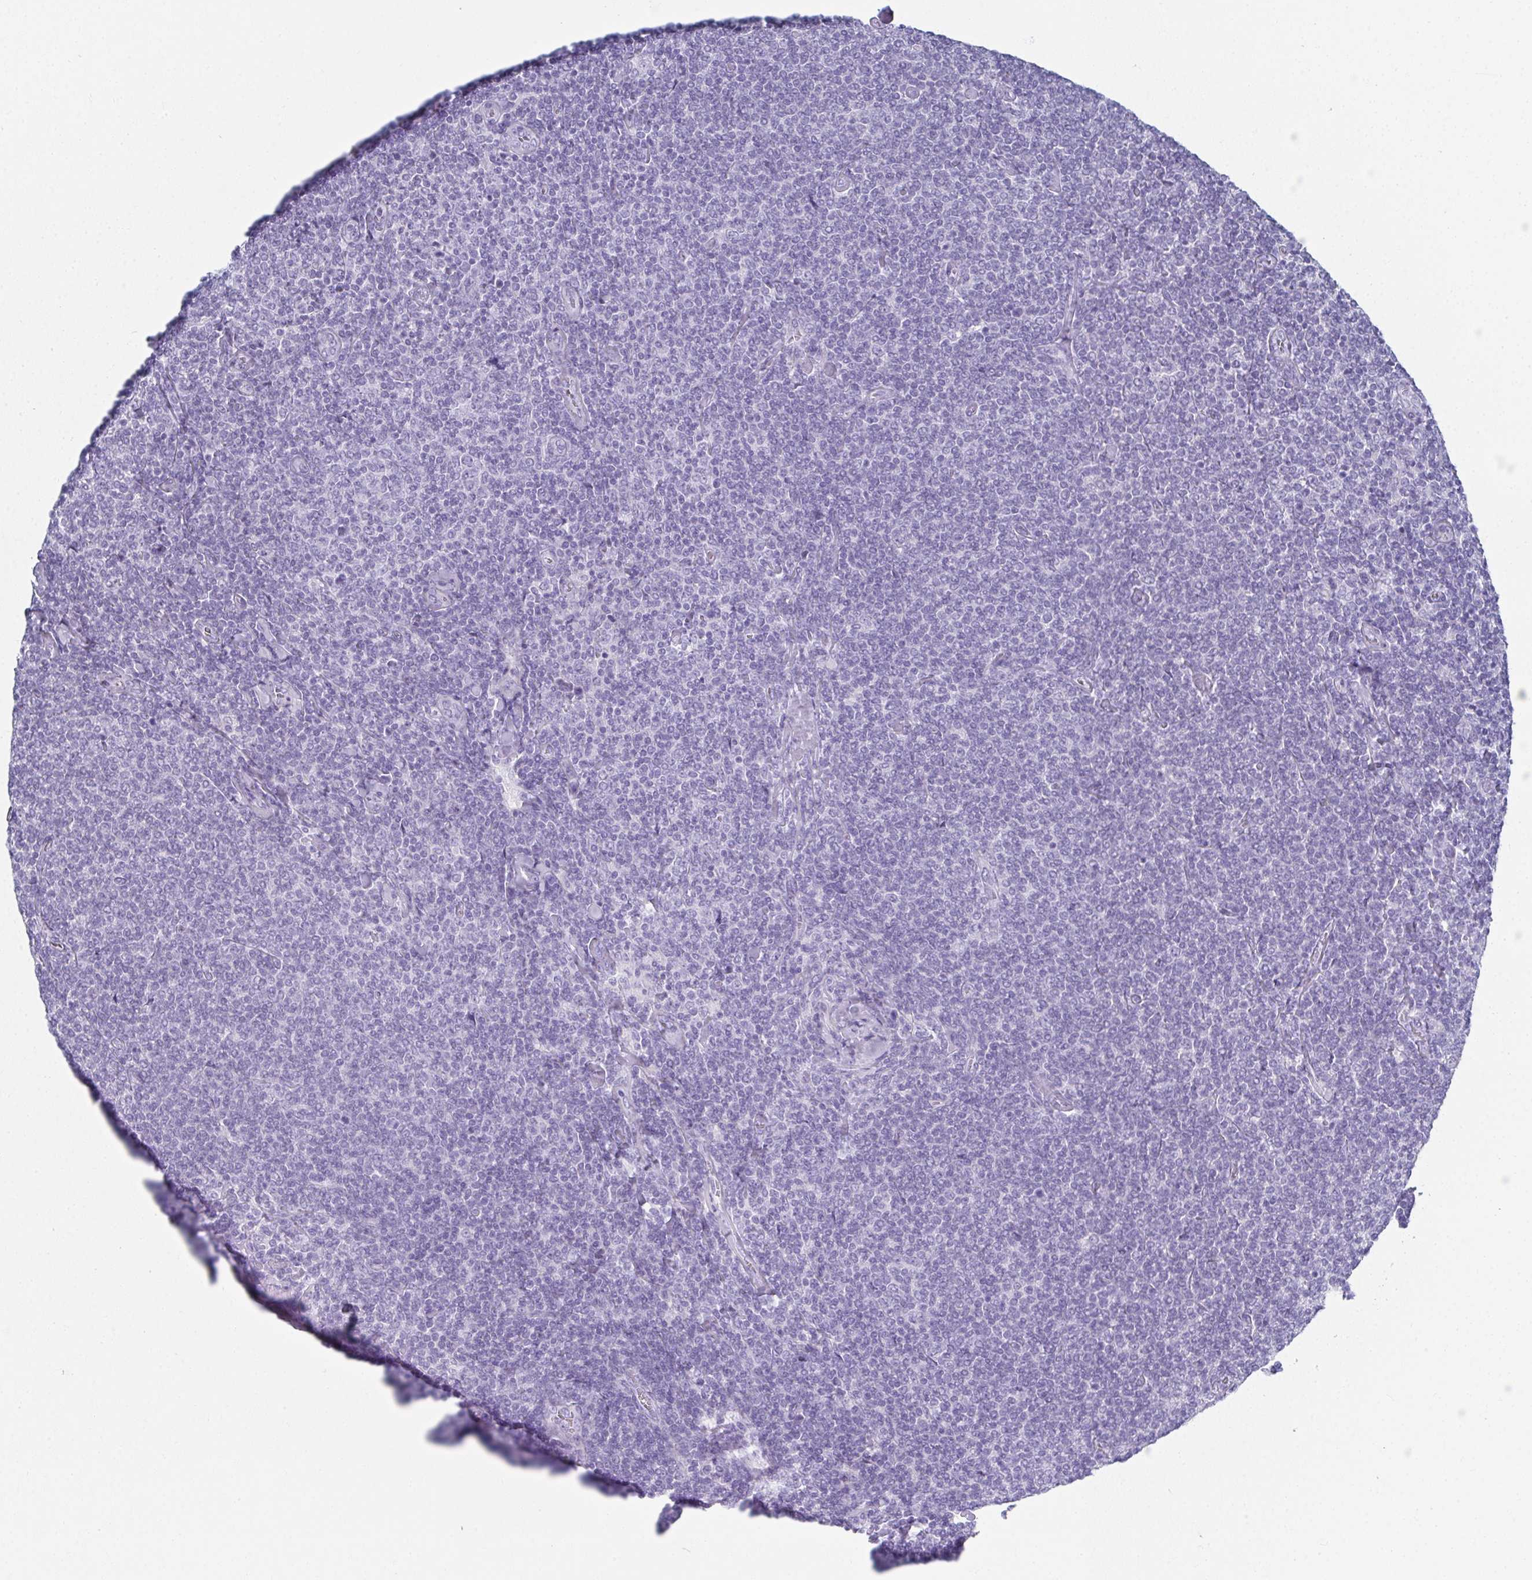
{"staining": {"intensity": "negative", "quantity": "none", "location": "none"}, "tissue": "lymphoma", "cell_type": "Tumor cells", "image_type": "cancer", "snomed": [{"axis": "morphology", "description": "Malignant lymphoma, non-Hodgkin's type, Low grade"}, {"axis": "topography", "description": "Lymph node"}], "caption": "Human lymphoma stained for a protein using immunohistochemistry shows no expression in tumor cells.", "gene": "SYCP1", "patient": {"sex": "male", "age": 52}}